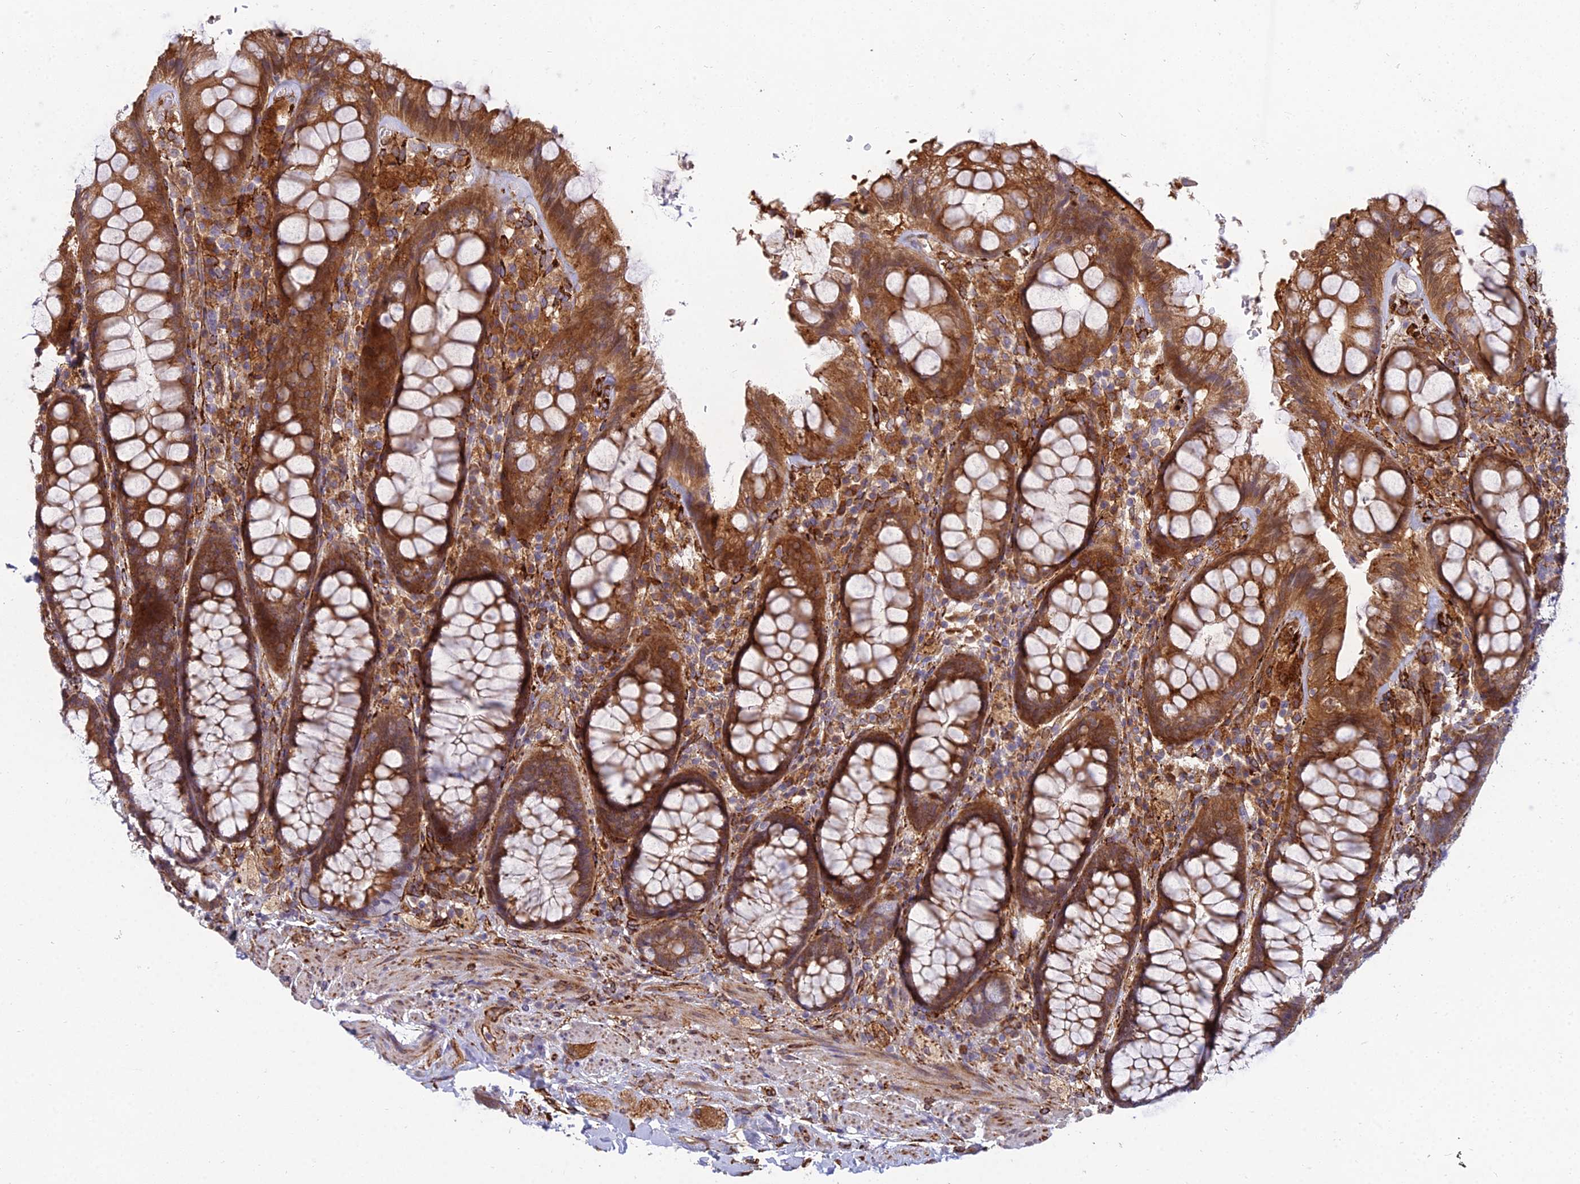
{"staining": {"intensity": "moderate", "quantity": ">75%", "location": "cytoplasmic/membranous"}, "tissue": "rectum", "cell_type": "Glandular cells", "image_type": "normal", "snomed": [{"axis": "morphology", "description": "Normal tissue, NOS"}, {"axis": "topography", "description": "Rectum"}], "caption": "Immunohistochemical staining of unremarkable human rectum shows medium levels of moderate cytoplasmic/membranous positivity in approximately >75% of glandular cells. Ihc stains the protein in brown and the nuclei are stained blue.", "gene": "NDUFAF7", "patient": {"sex": "male", "age": 83}}